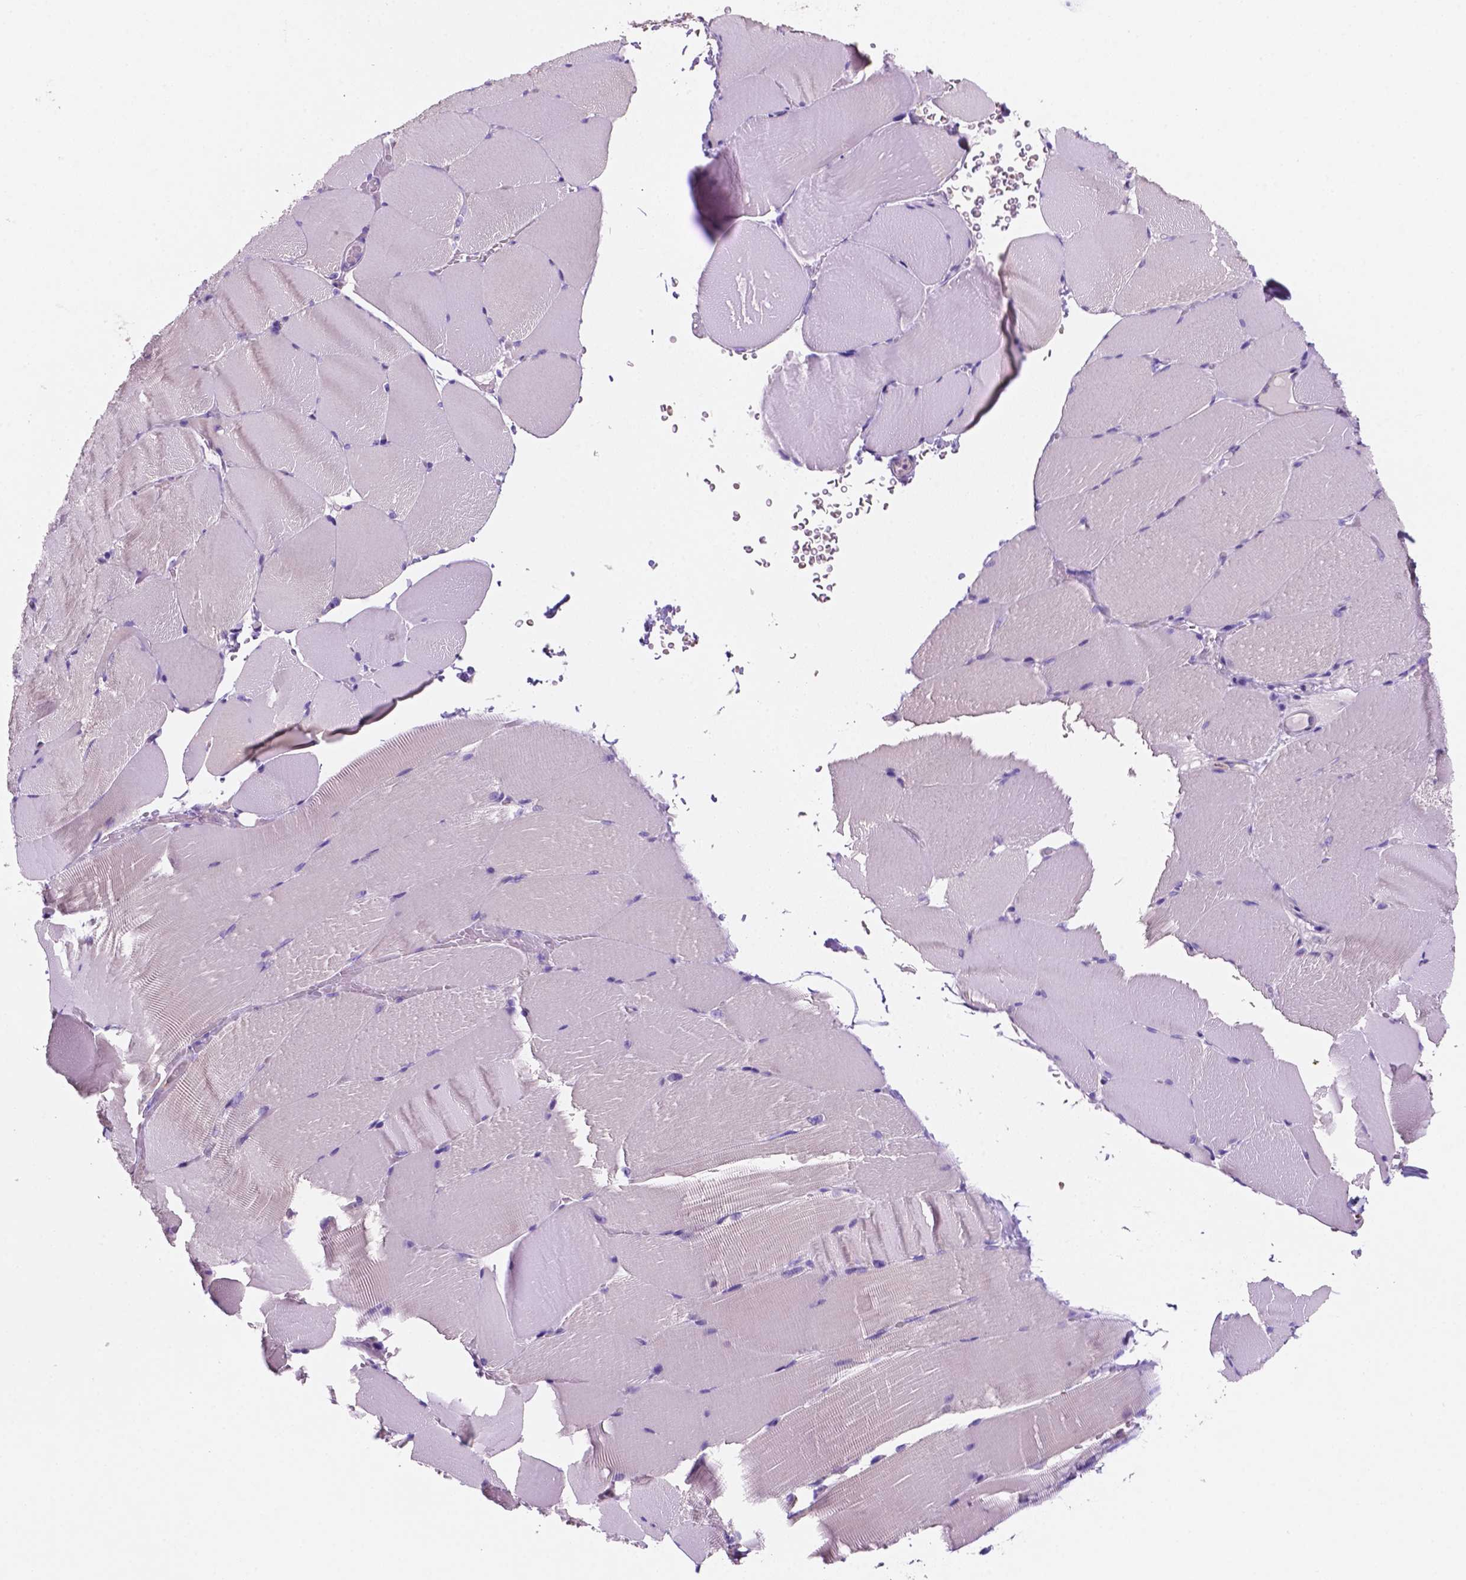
{"staining": {"intensity": "negative", "quantity": "none", "location": "none"}, "tissue": "skeletal muscle", "cell_type": "Myocytes", "image_type": "normal", "snomed": [{"axis": "morphology", "description": "Normal tissue, NOS"}, {"axis": "topography", "description": "Skeletal muscle"}], "caption": "Benign skeletal muscle was stained to show a protein in brown. There is no significant expression in myocytes.", "gene": "MKRN2OS", "patient": {"sex": "female", "age": 37}}